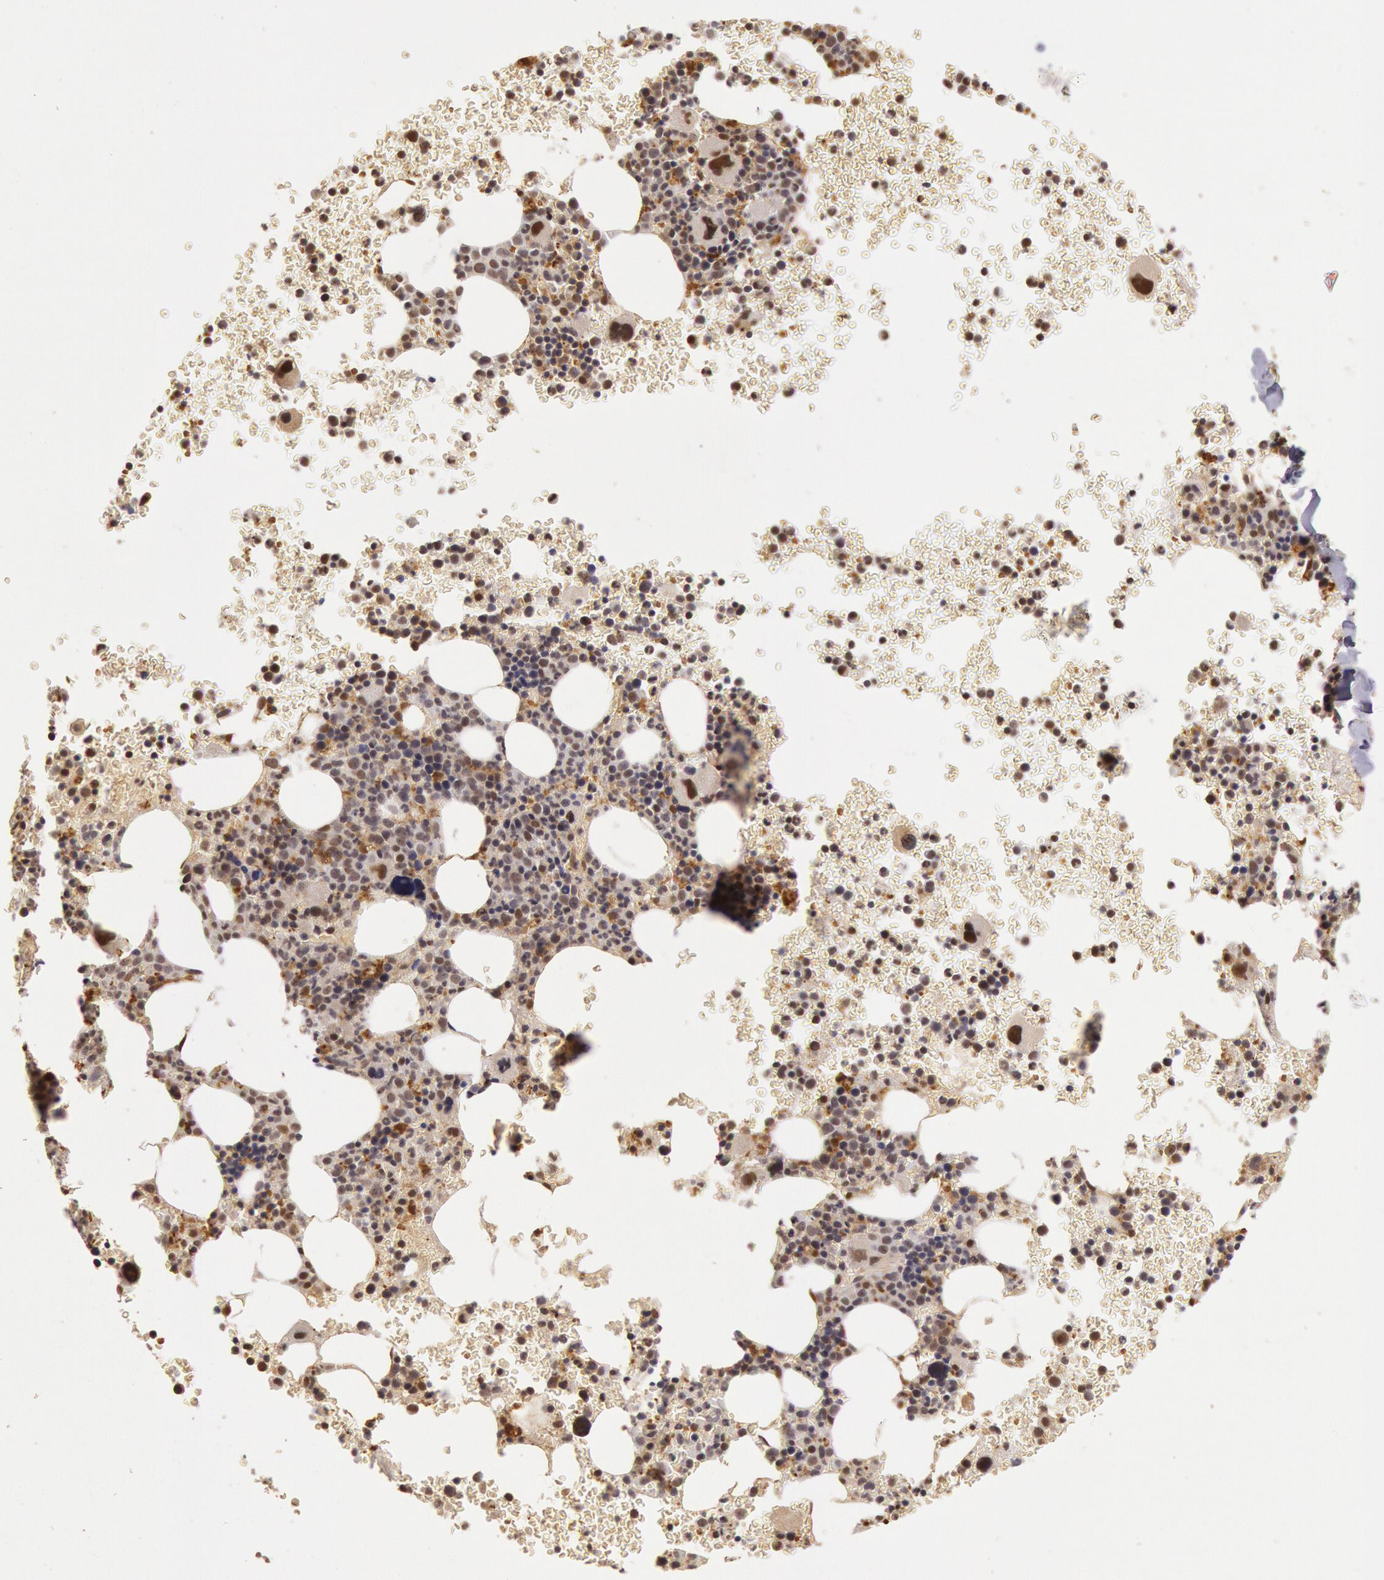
{"staining": {"intensity": "moderate", "quantity": "25%-75%", "location": "cytoplasmic/membranous,nuclear"}, "tissue": "bone marrow", "cell_type": "Hematopoietic cells", "image_type": "normal", "snomed": [{"axis": "morphology", "description": "Normal tissue, NOS"}, {"axis": "topography", "description": "Bone marrow"}], "caption": "Hematopoietic cells demonstrate medium levels of moderate cytoplasmic/membranous,nuclear expression in about 25%-75% of cells in normal human bone marrow.", "gene": "LIG4", "patient": {"sex": "male", "age": 69}}